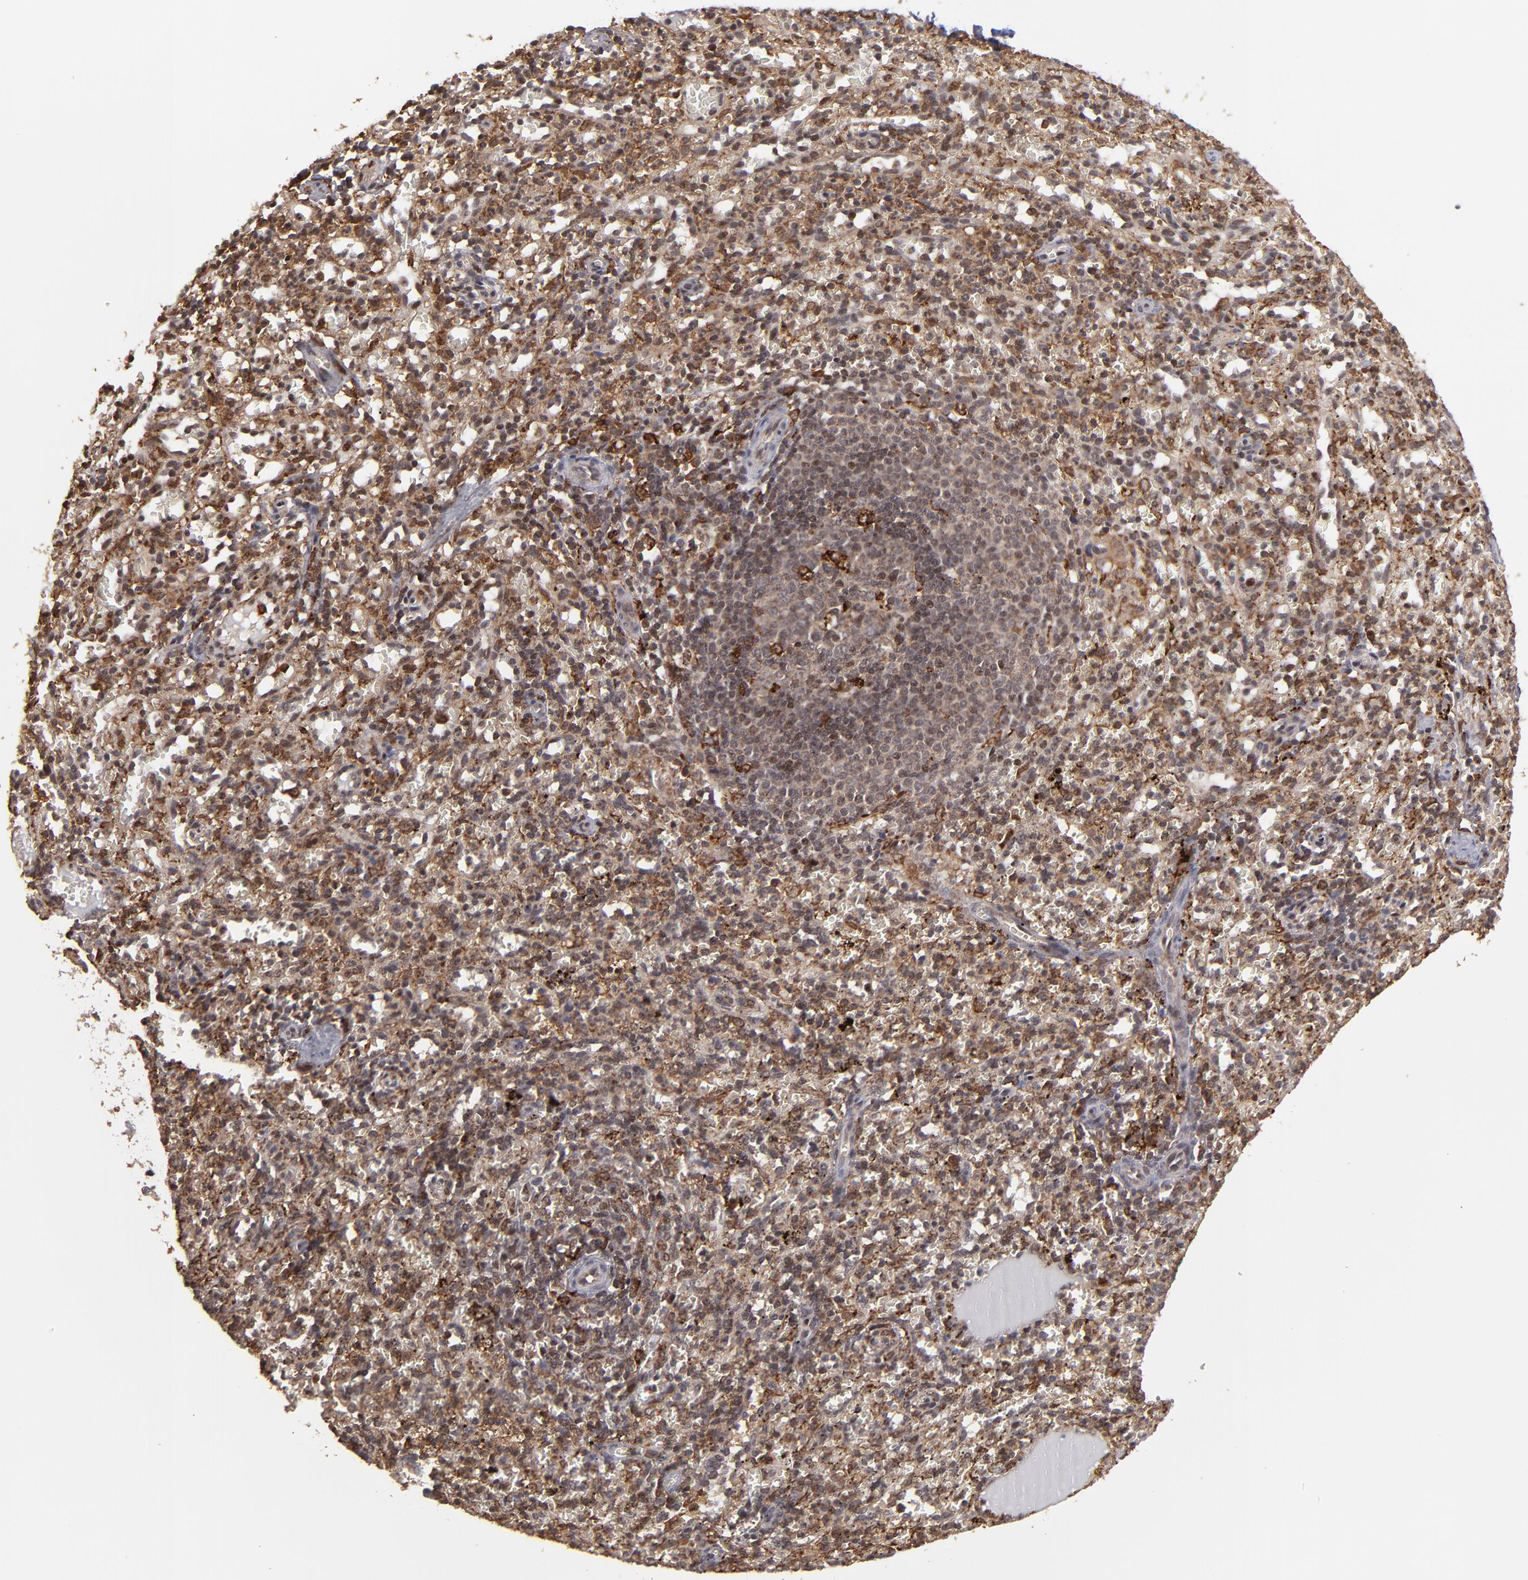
{"staining": {"intensity": "moderate", "quantity": ">75%", "location": "cytoplasmic/membranous,nuclear"}, "tissue": "spleen", "cell_type": "Cells in red pulp", "image_type": "normal", "snomed": [{"axis": "morphology", "description": "Normal tissue, NOS"}, {"axis": "topography", "description": "Spleen"}], "caption": "DAB immunohistochemical staining of unremarkable human spleen shows moderate cytoplasmic/membranous,nuclear protein staining in approximately >75% of cells in red pulp.", "gene": "RGS6", "patient": {"sex": "female", "age": 10}}